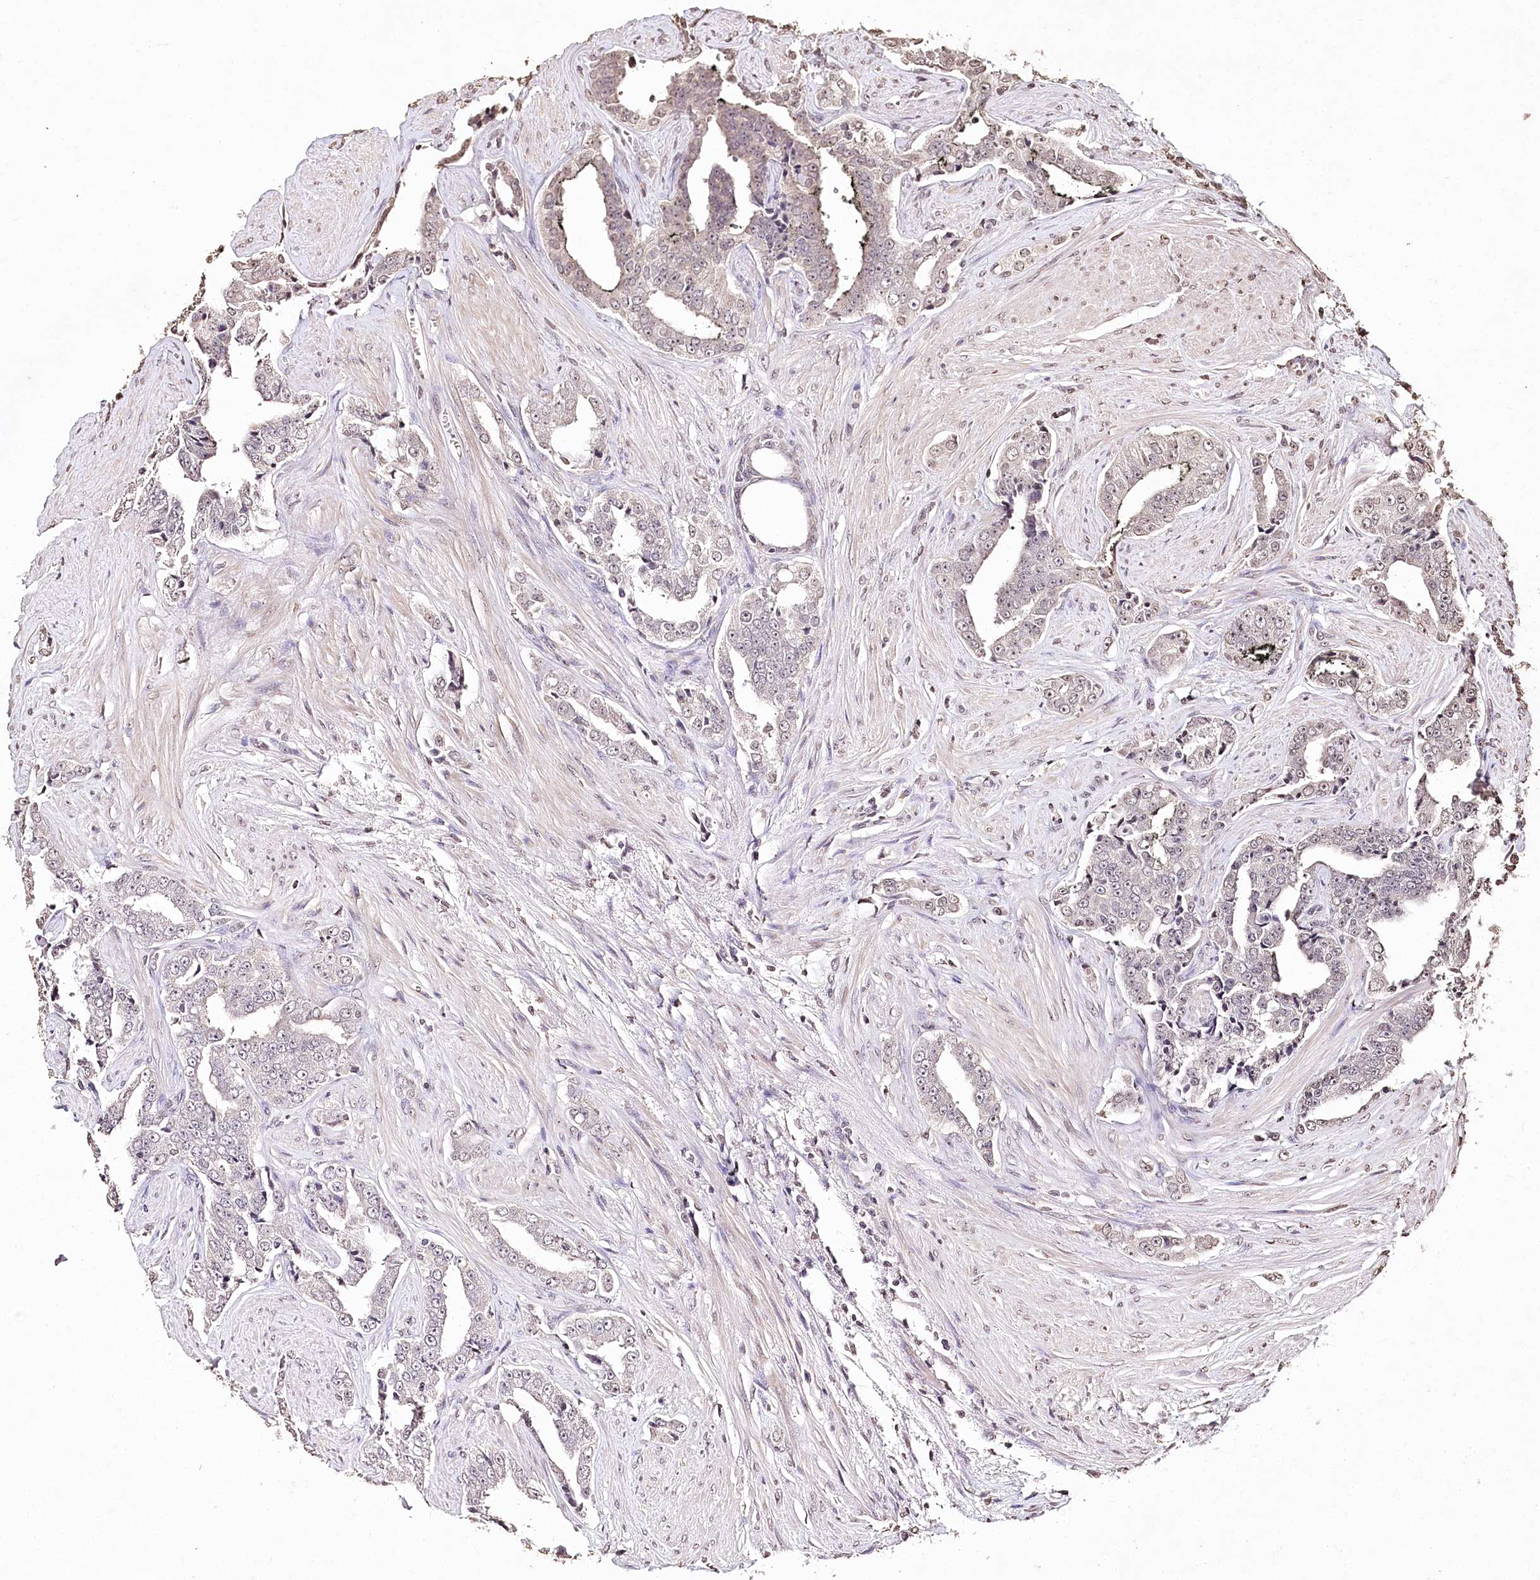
{"staining": {"intensity": "negative", "quantity": "none", "location": "none"}, "tissue": "prostate cancer", "cell_type": "Tumor cells", "image_type": "cancer", "snomed": [{"axis": "morphology", "description": "Adenocarcinoma, High grade"}, {"axis": "topography", "description": "Prostate"}], "caption": "Immunohistochemistry (IHC) micrograph of human prostate high-grade adenocarcinoma stained for a protein (brown), which shows no positivity in tumor cells.", "gene": "DMXL1", "patient": {"sex": "male", "age": 71}}